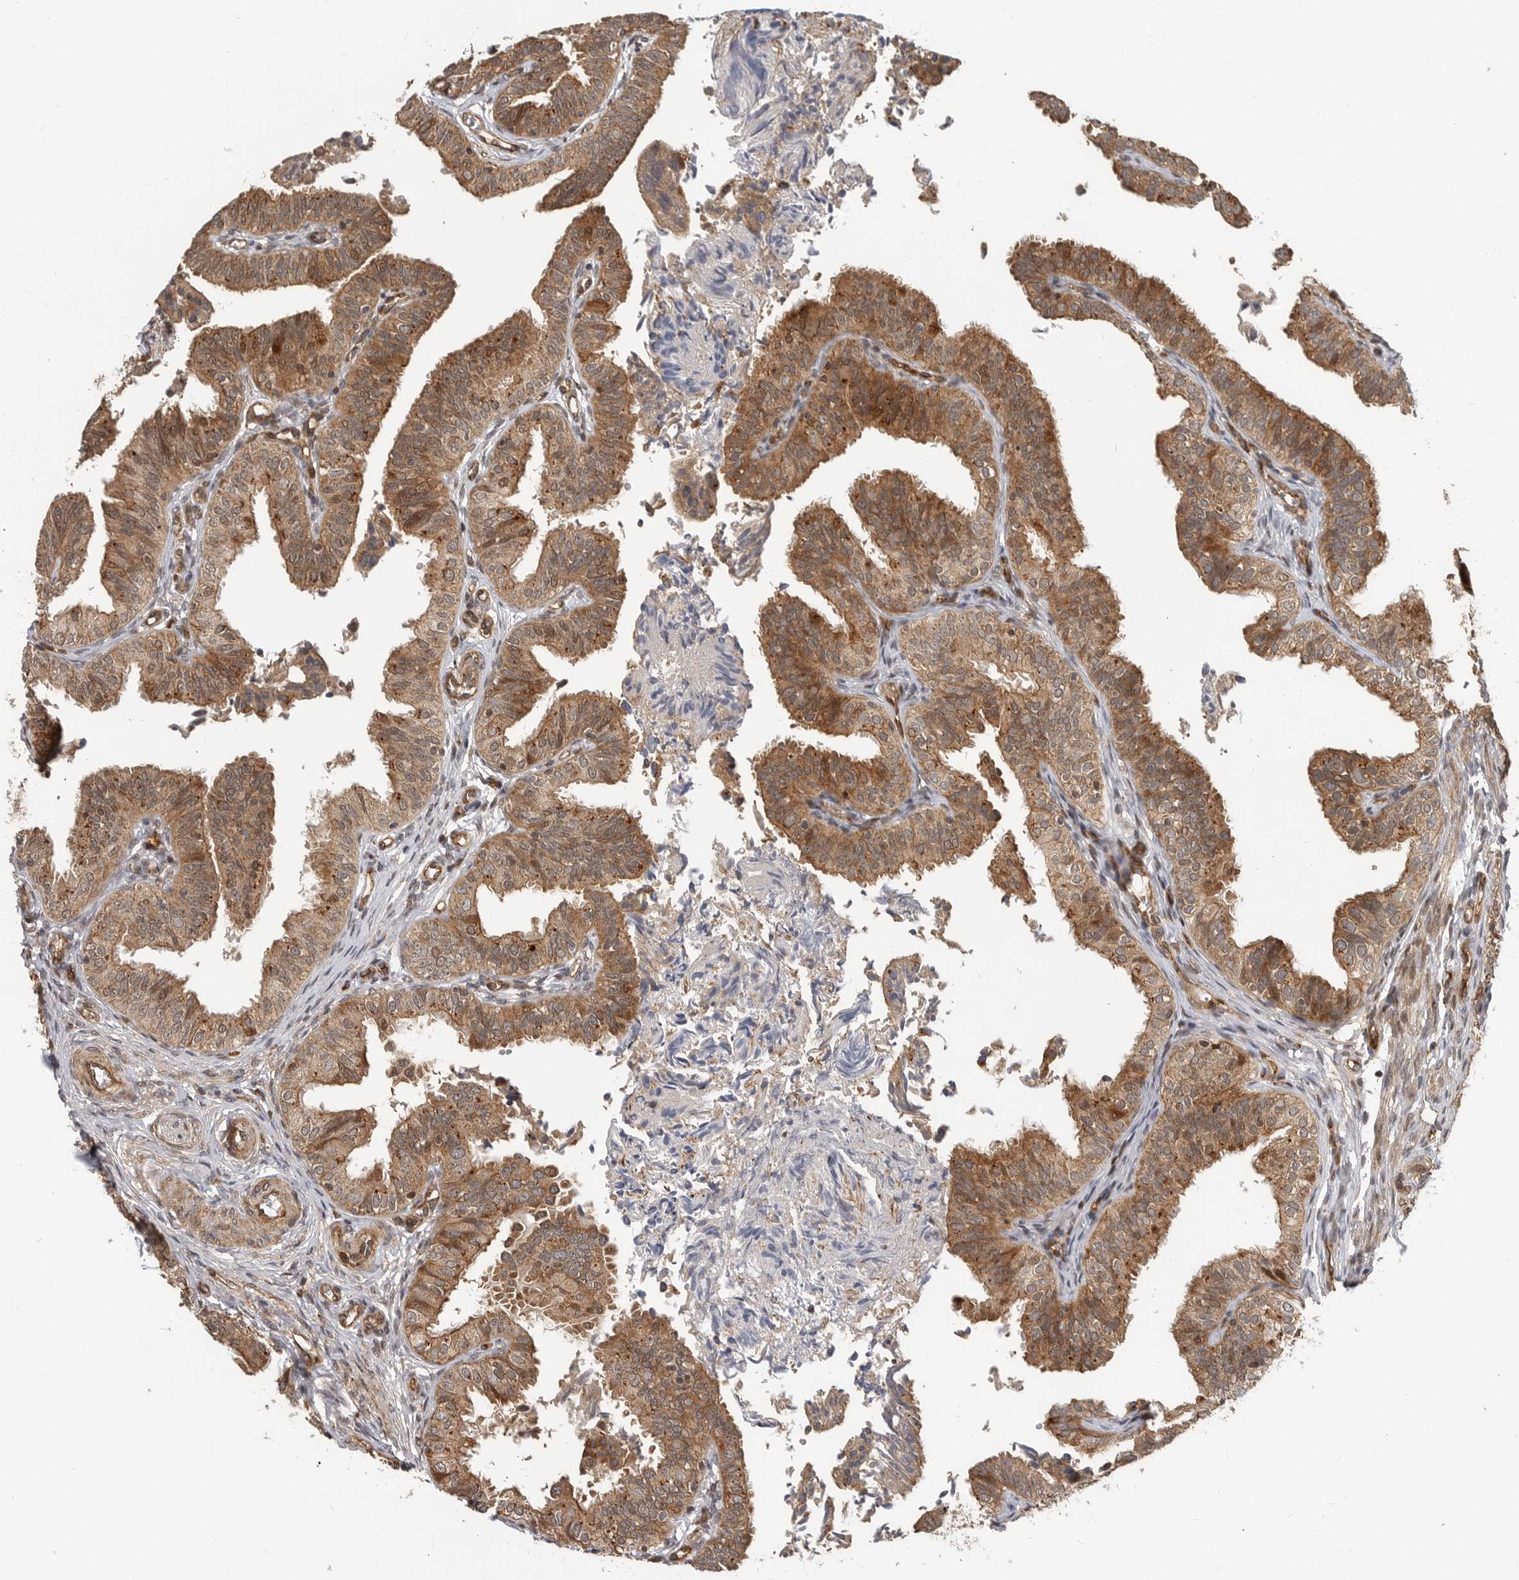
{"staining": {"intensity": "moderate", "quantity": ">75%", "location": "cytoplasmic/membranous,nuclear"}, "tissue": "fallopian tube", "cell_type": "Glandular cells", "image_type": "normal", "snomed": [{"axis": "morphology", "description": "Normal tissue, NOS"}, {"axis": "topography", "description": "Fallopian tube"}], "caption": "Protein staining of normal fallopian tube shows moderate cytoplasmic/membranous,nuclear staining in approximately >75% of glandular cells. The staining is performed using DAB brown chromogen to label protein expression. The nuclei are counter-stained blue using hematoxylin.", "gene": "STRAP", "patient": {"sex": "female", "age": 35}}